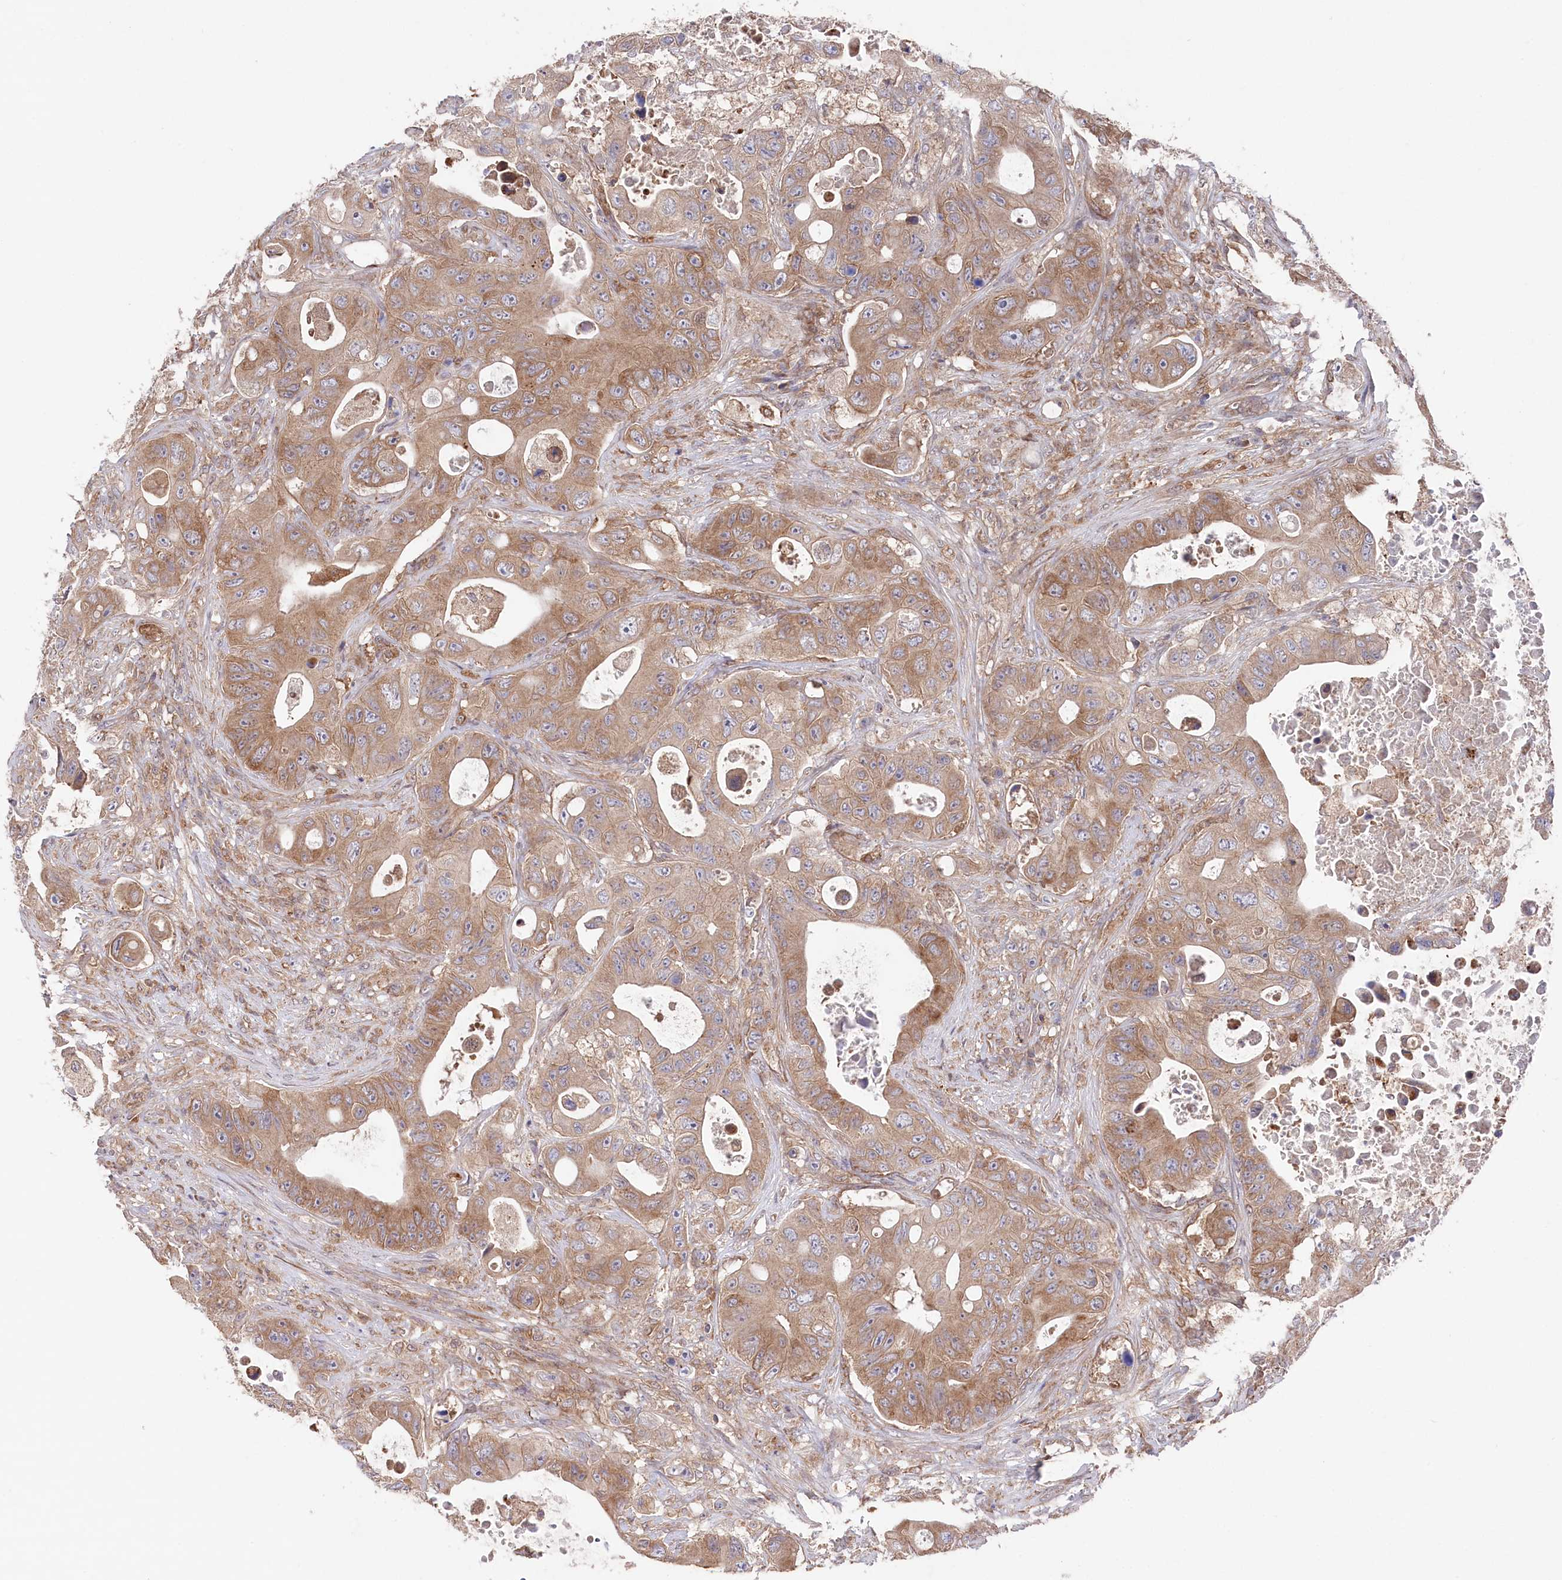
{"staining": {"intensity": "moderate", "quantity": ">75%", "location": "cytoplasmic/membranous"}, "tissue": "colorectal cancer", "cell_type": "Tumor cells", "image_type": "cancer", "snomed": [{"axis": "morphology", "description": "Adenocarcinoma, NOS"}, {"axis": "topography", "description": "Colon"}], "caption": "Moderate cytoplasmic/membranous expression for a protein is seen in approximately >75% of tumor cells of adenocarcinoma (colorectal) using immunohistochemistry (IHC).", "gene": "PPP1R21", "patient": {"sex": "female", "age": 46}}